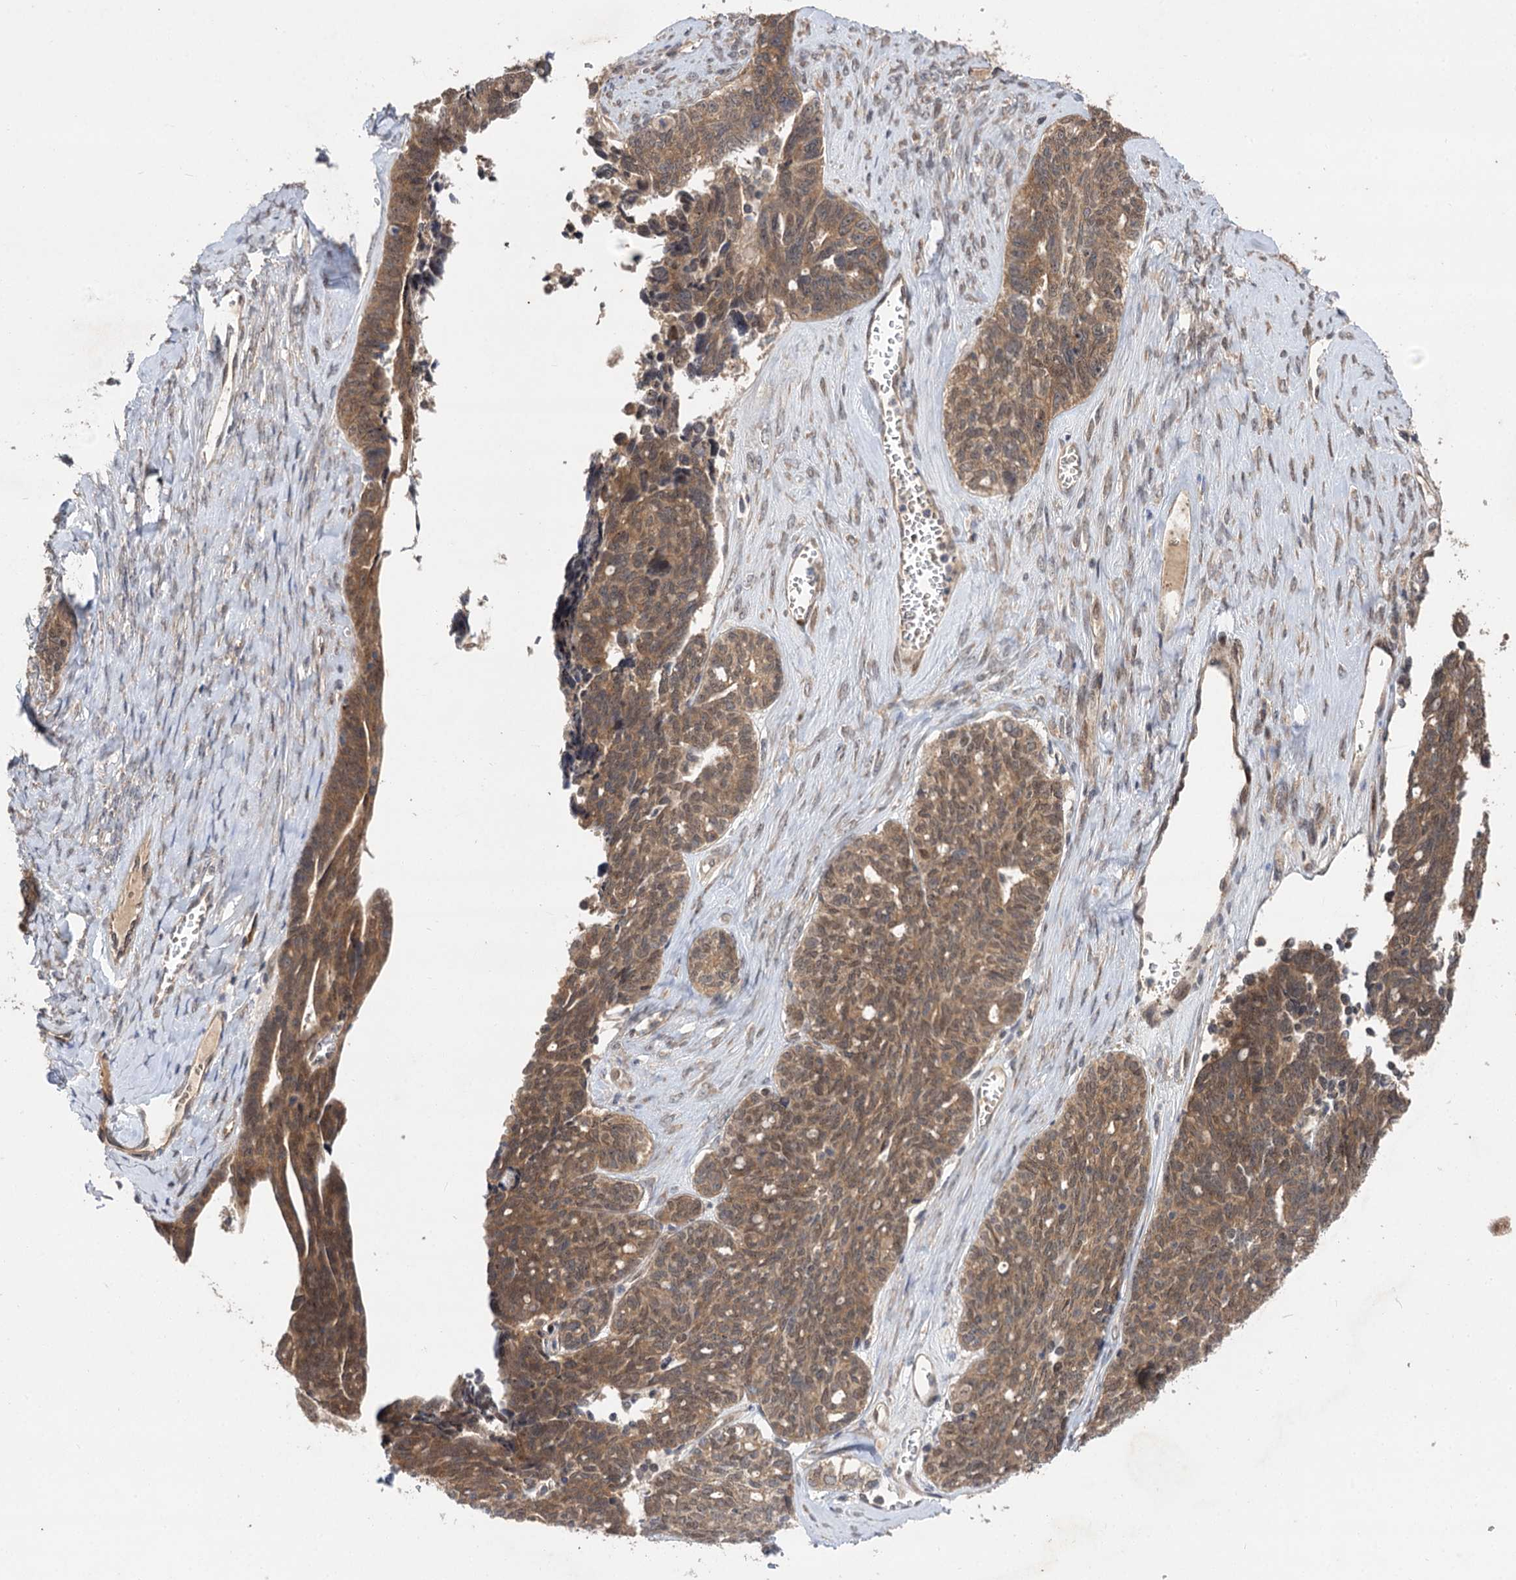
{"staining": {"intensity": "moderate", "quantity": ">75%", "location": "cytoplasmic/membranous,nuclear"}, "tissue": "ovarian cancer", "cell_type": "Tumor cells", "image_type": "cancer", "snomed": [{"axis": "morphology", "description": "Cystadenocarcinoma, serous, NOS"}, {"axis": "topography", "description": "Ovary"}], "caption": "High-magnification brightfield microscopy of ovarian serous cystadenocarcinoma stained with DAB (brown) and counterstained with hematoxylin (blue). tumor cells exhibit moderate cytoplasmic/membranous and nuclear staining is identified in about>75% of cells.", "gene": "FBXW8", "patient": {"sex": "female", "age": 79}}